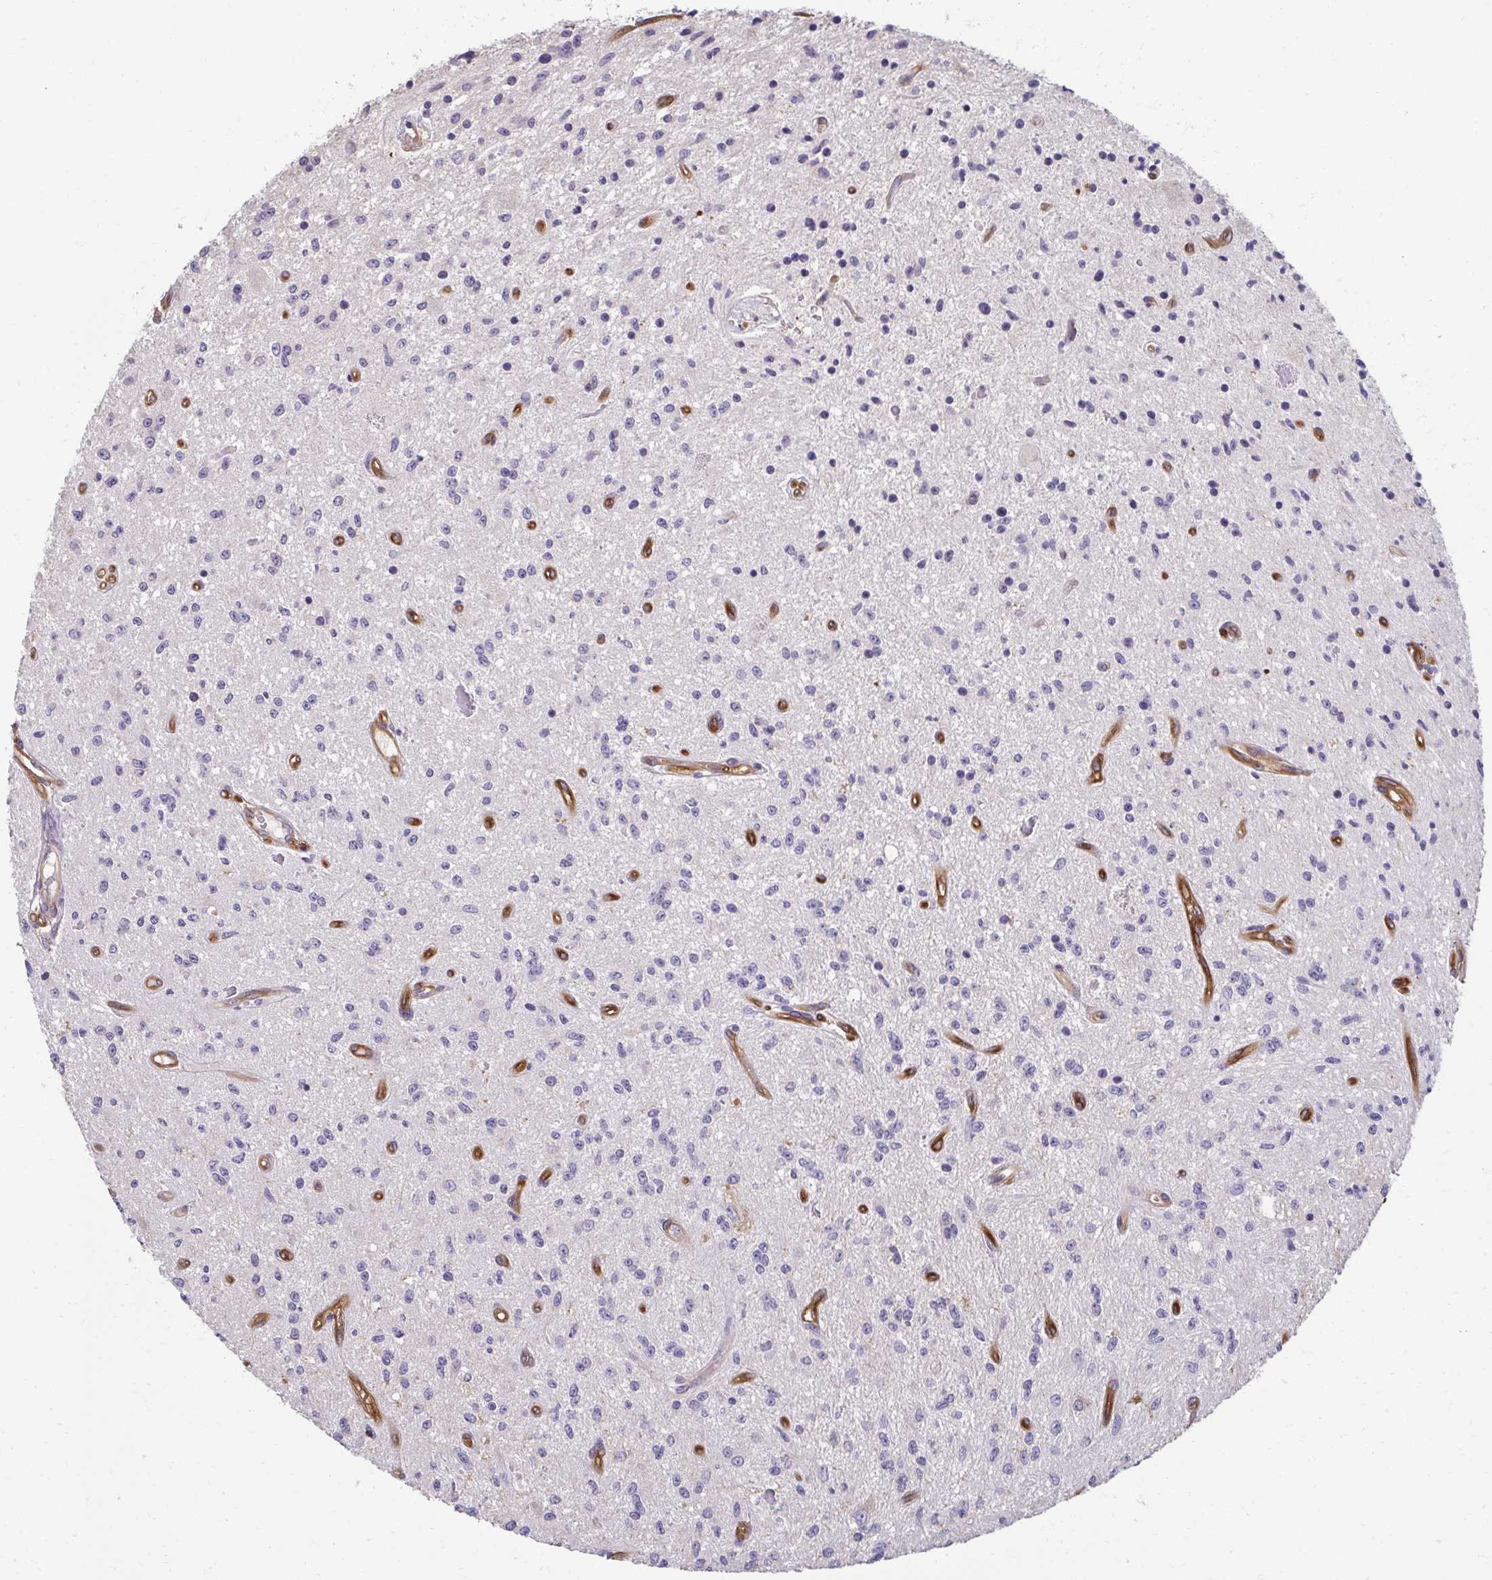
{"staining": {"intensity": "negative", "quantity": "none", "location": "none"}, "tissue": "glioma", "cell_type": "Tumor cells", "image_type": "cancer", "snomed": [{"axis": "morphology", "description": "Glioma, malignant, Low grade"}, {"axis": "topography", "description": "Cerebellum"}], "caption": "A high-resolution image shows immunohistochemistry (IHC) staining of glioma, which reveals no significant expression in tumor cells.", "gene": "PDE2A", "patient": {"sex": "female", "age": 14}}